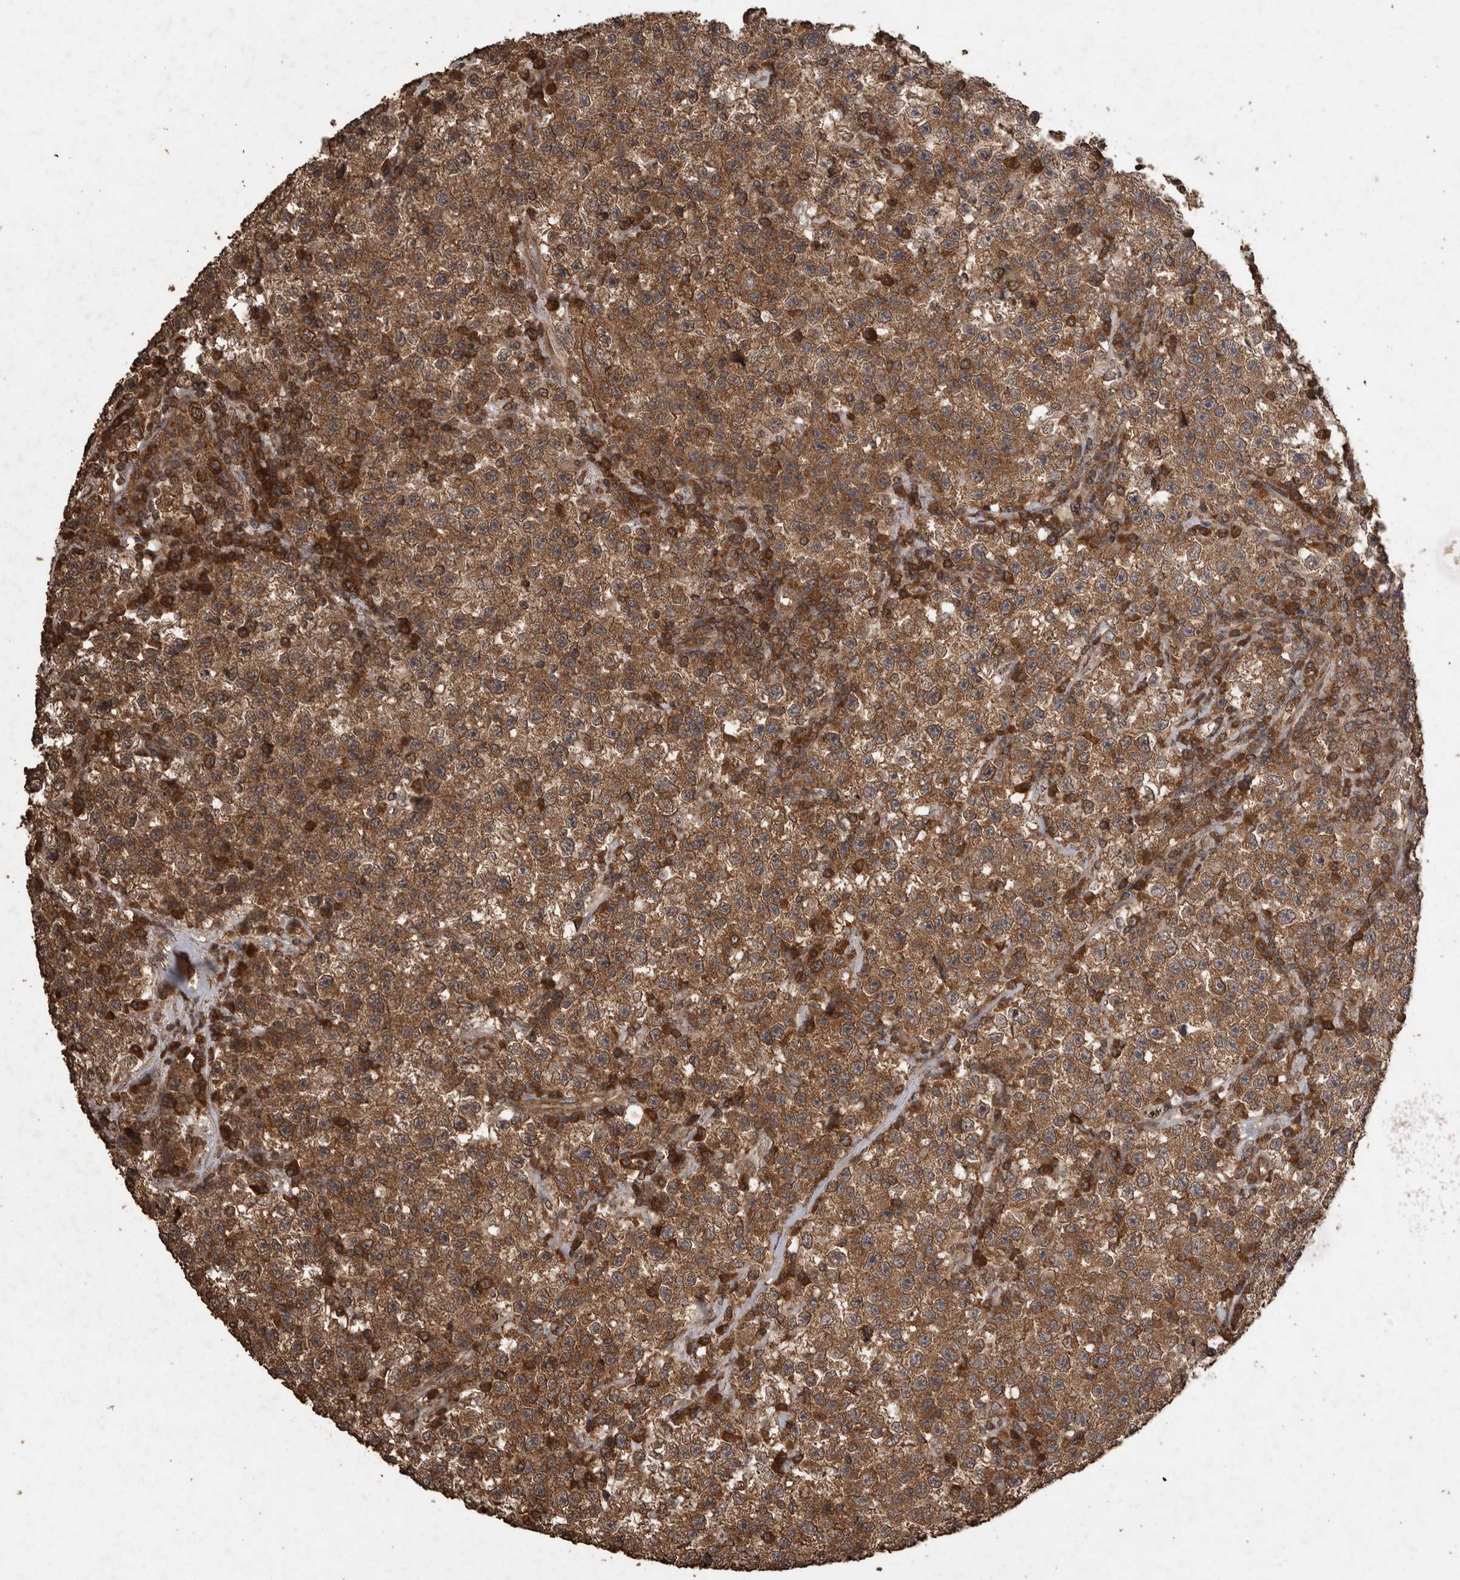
{"staining": {"intensity": "moderate", "quantity": ">75%", "location": "cytoplasmic/membranous"}, "tissue": "testis cancer", "cell_type": "Tumor cells", "image_type": "cancer", "snomed": [{"axis": "morphology", "description": "Seminoma, NOS"}, {"axis": "topography", "description": "Testis"}], "caption": "This is a histology image of IHC staining of testis cancer (seminoma), which shows moderate expression in the cytoplasmic/membranous of tumor cells.", "gene": "PINK1", "patient": {"sex": "male", "age": 22}}